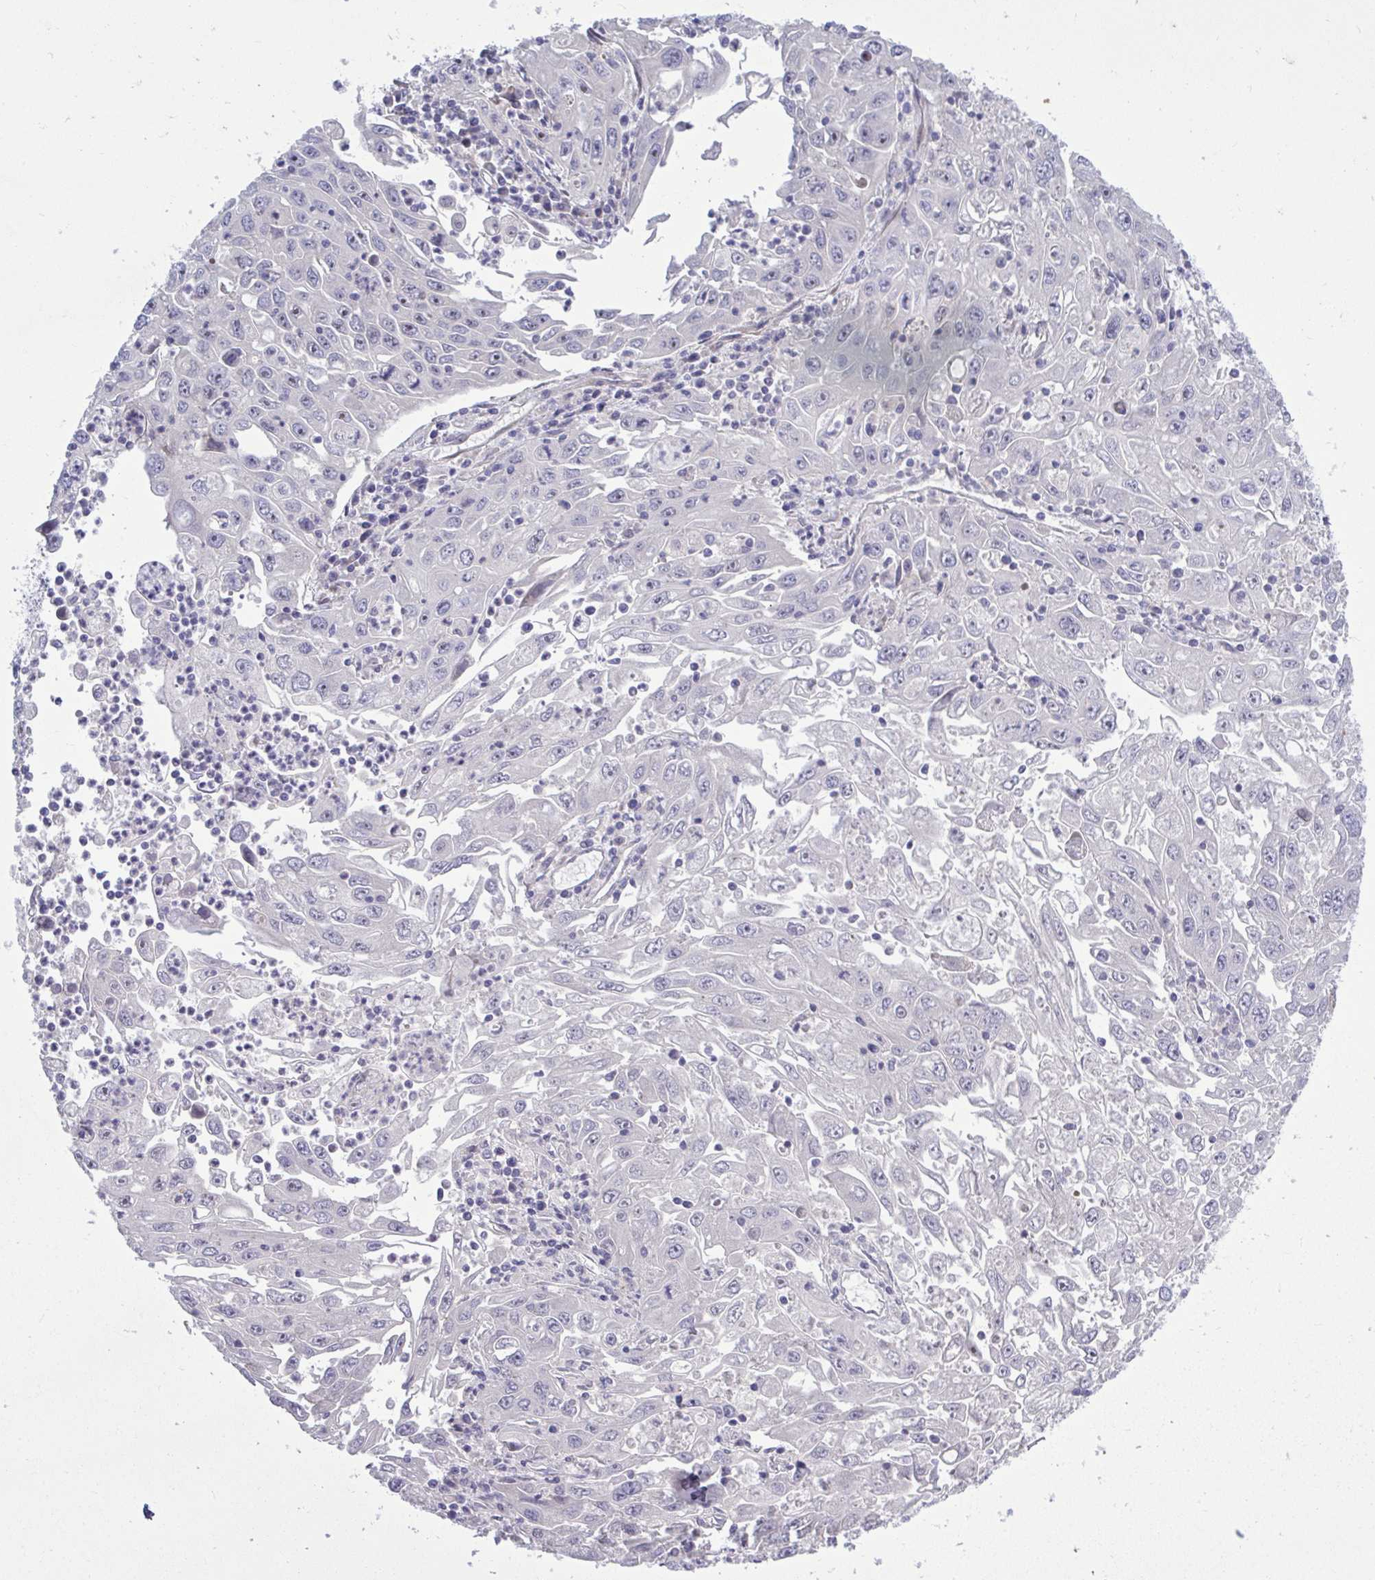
{"staining": {"intensity": "negative", "quantity": "none", "location": "none"}, "tissue": "endometrial cancer", "cell_type": "Tumor cells", "image_type": "cancer", "snomed": [{"axis": "morphology", "description": "Adenocarcinoma, NOS"}, {"axis": "topography", "description": "Uterus"}], "caption": "IHC image of human endometrial cancer stained for a protein (brown), which exhibits no expression in tumor cells.", "gene": "HMBOX1", "patient": {"sex": "female", "age": 62}}